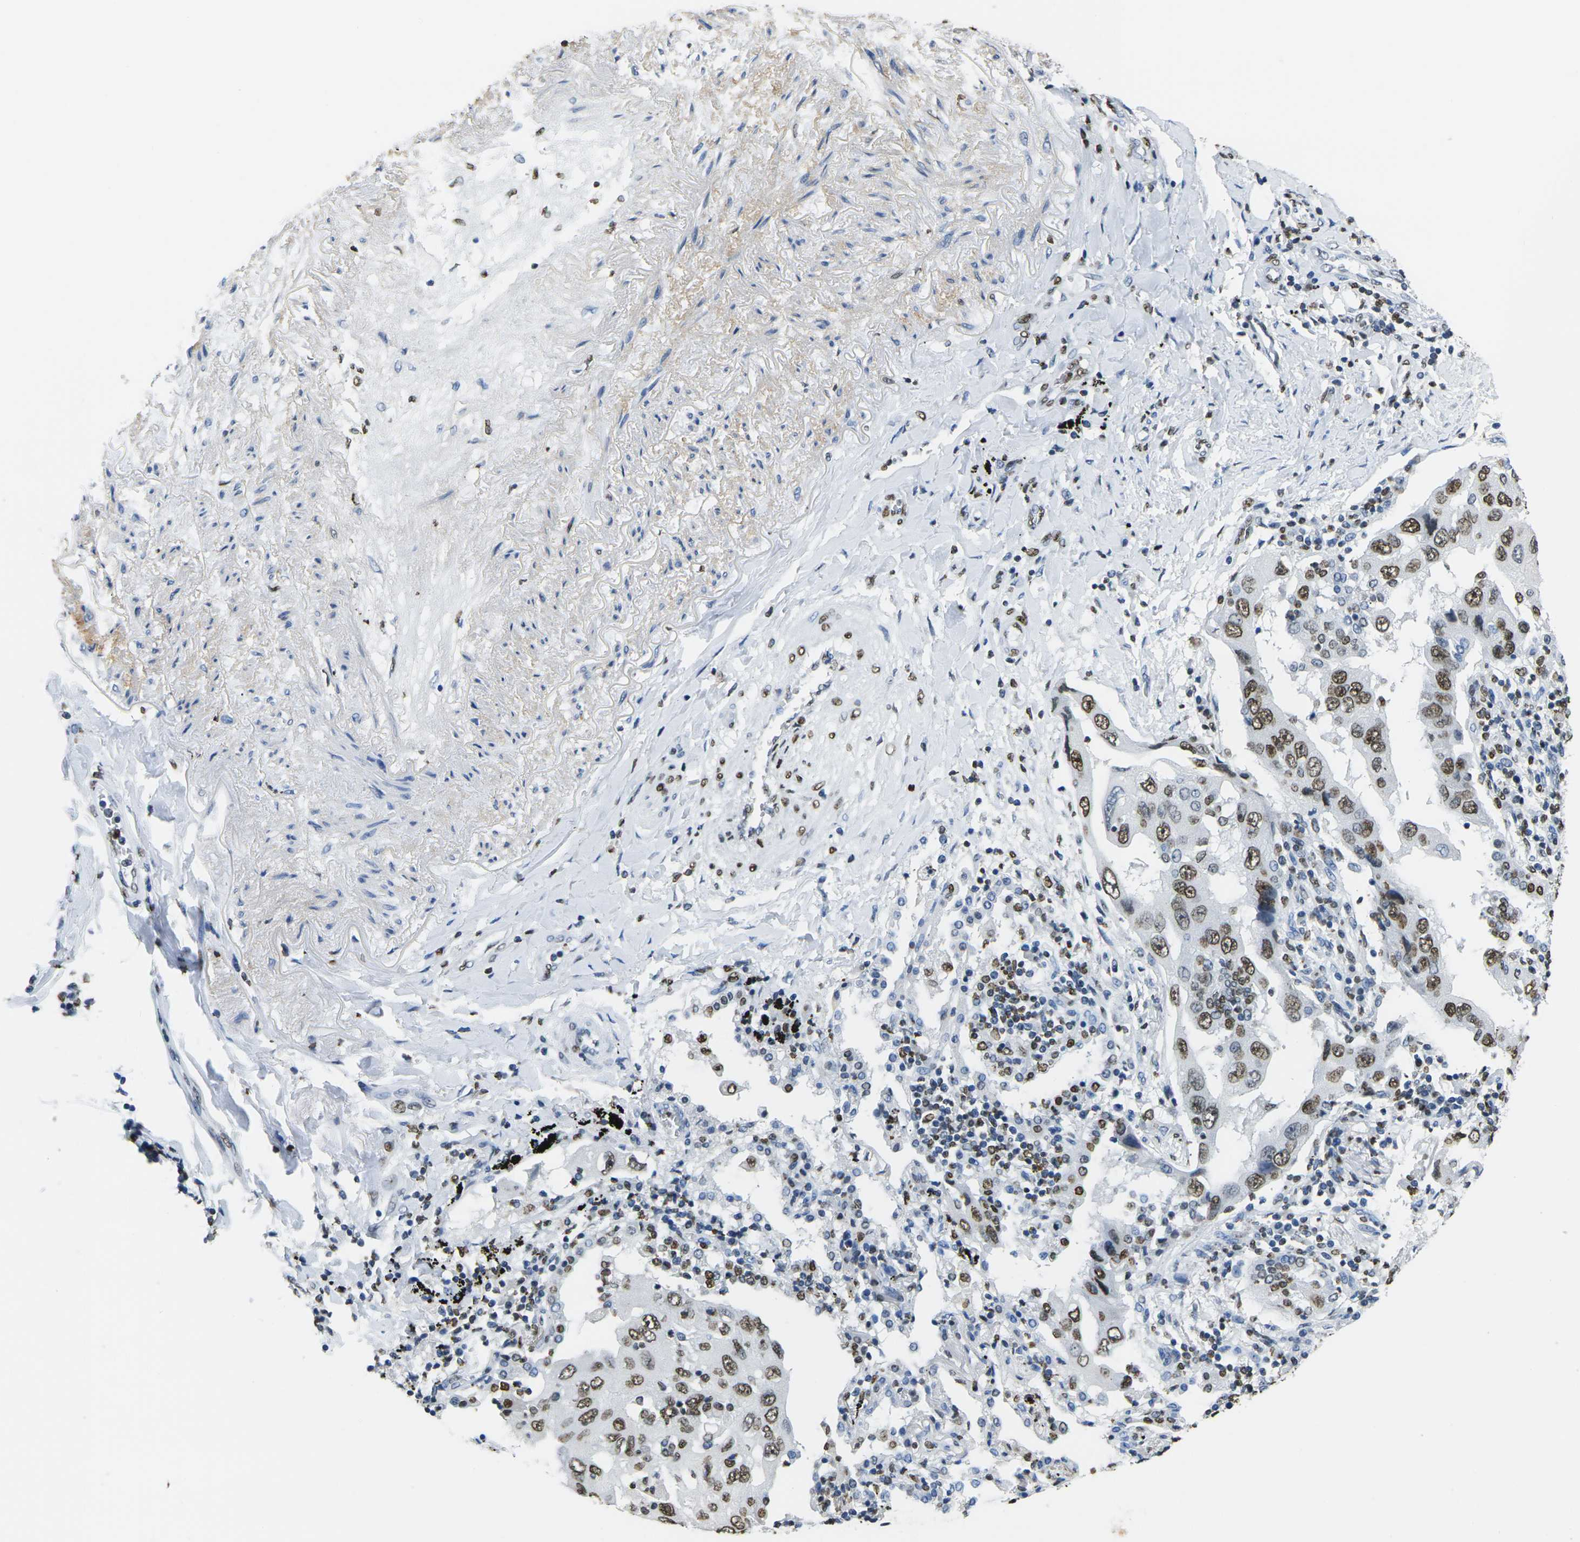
{"staining": {"intensity": "strong", "quantity": "25%-75%", "location": "nuclear"}, "tissue": "lung cancer", "cell_type": "Tumor cells", "image_type": "cancer", "snomed": [{"axis": "morphology", "description": "Adenocarcinoma, NOS"}, {"axis": "topography", "description": "Lung"}], "caption": "Immunohistochemical staining of lung adenocarcinoma reveals high levels of strong nuclear protein staining in about 25%-75% of tumor cells.", "gene": "DRAXIN", "patient": {"sex": "female", "age": 65}}